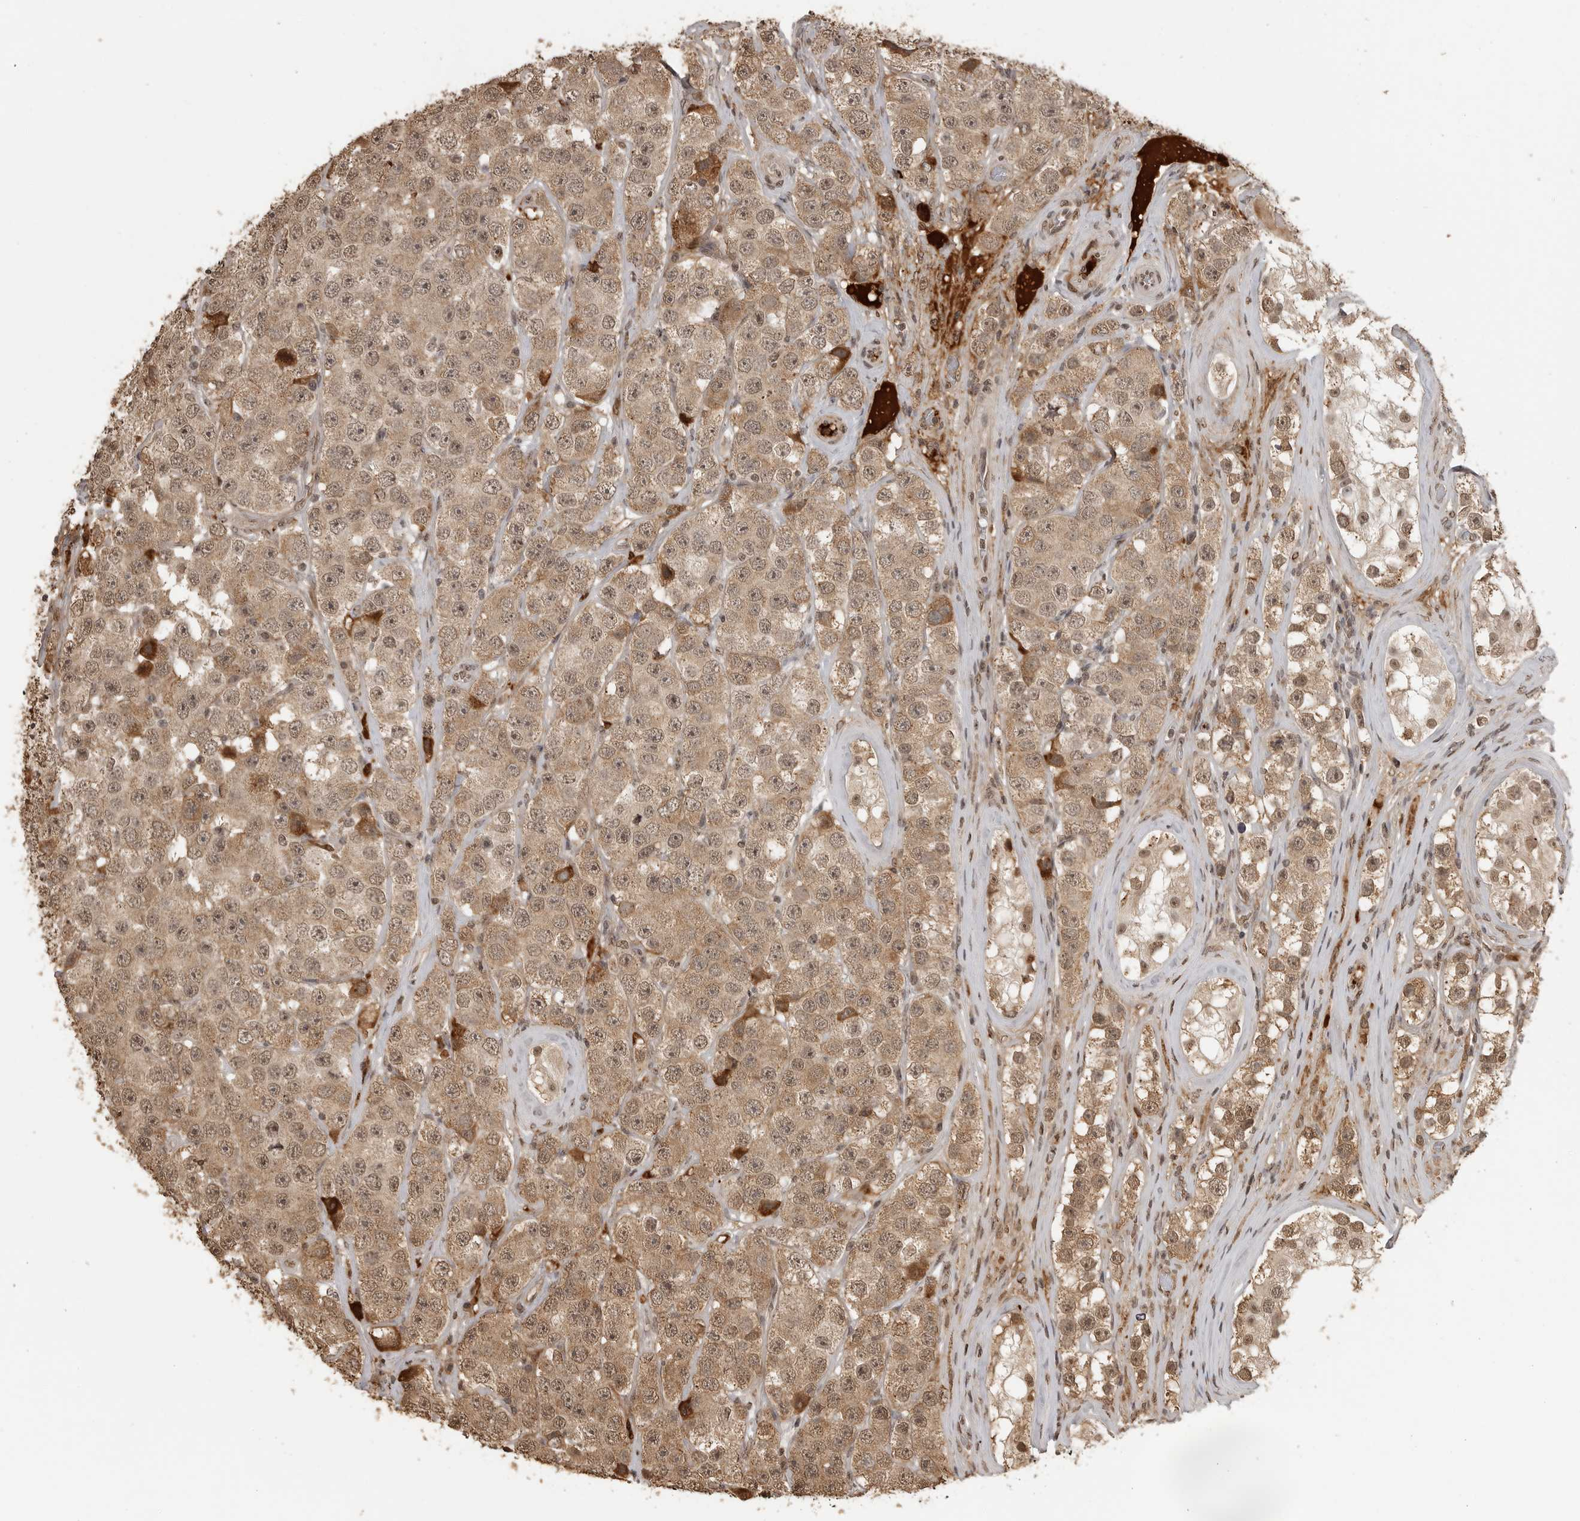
{"staining": {"intensity": "weak", "quantity": ">75%", "location": "cytoplasmic/membranous,nuclear"}, "tissue": "testis cancer", "cell_type": "Tumor cells", "image_type": "cancer", "snomed": [{"axis": "morphology", "description": "Seminoma, NOS"}, {"axis": "topography", "description": "Testis"}], "caption": "Brown immunohistochemical staining in testis cancer (seminoma) shows weak cytoplasmic/membranous and nuclear expression in approximately >75% of tumor cells.", "gene": "CLOCK", "patient": {"sex": "male", "age": 28}}